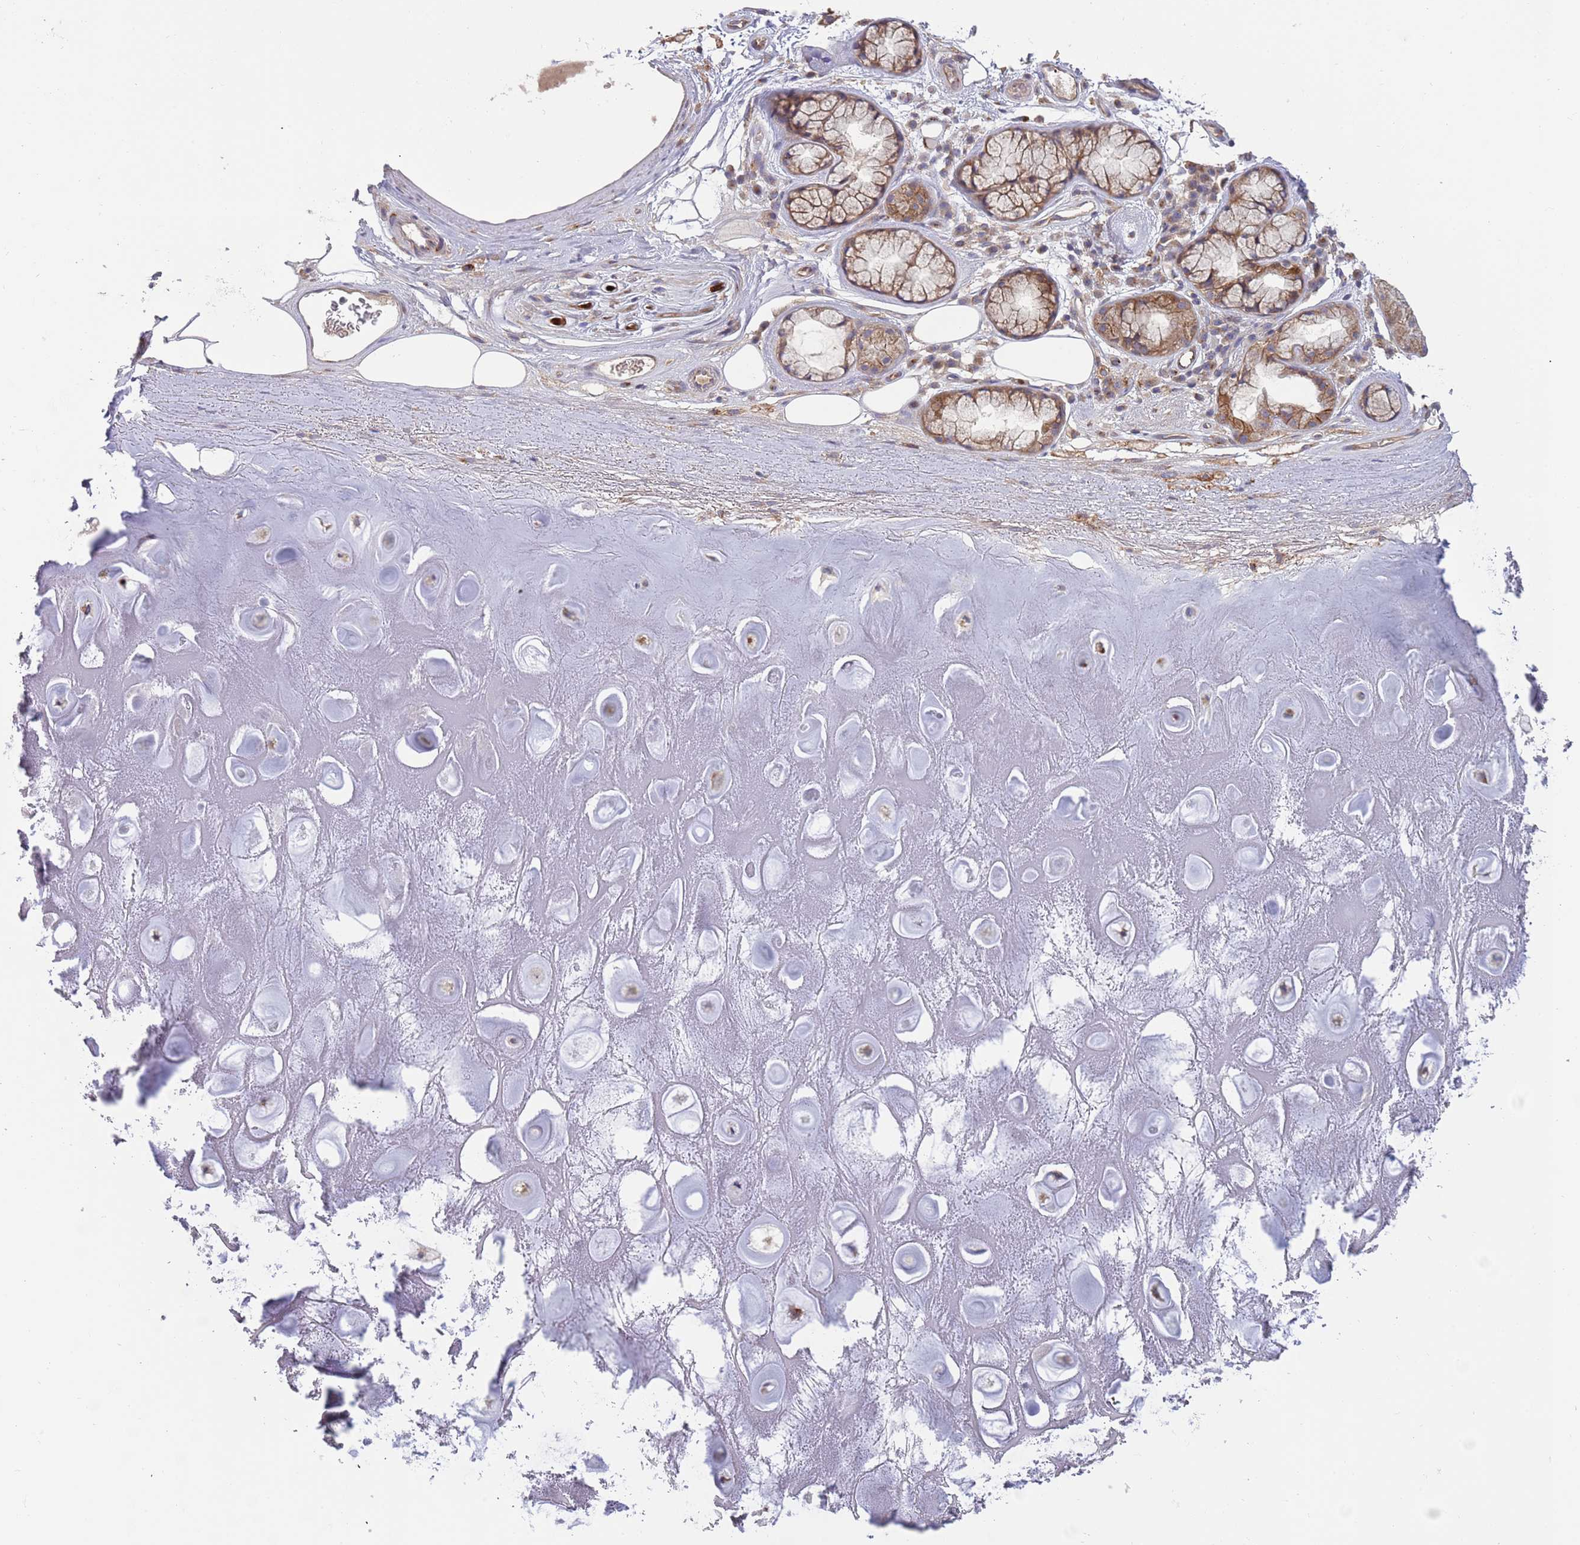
{"staining": {"intensity": "moderate", "quantity": "<25%", "location": "cytoplasmic/membranous"}, "tissue": "soft tissue", "cell_type": "Chondrocytes", "image_type": "normal", "snomed": [{"axis": "morphology", "description": "Normal tissue, NOS"}, {"axis": "topography", "description": "Cartilage tissue"}], "caption": "DAB (3,3'-diaminobenzidine) immunohistochemical staining of normal human soft tissue displays moderate cytoplasmic/membranous protein positivity in approximately <25% of chondrocytes. (brown staining indicates protein expression, while blue staining denotes nuclei).", "gene": "BTBD7", "patient": {"sex": "male", "age": 81}}